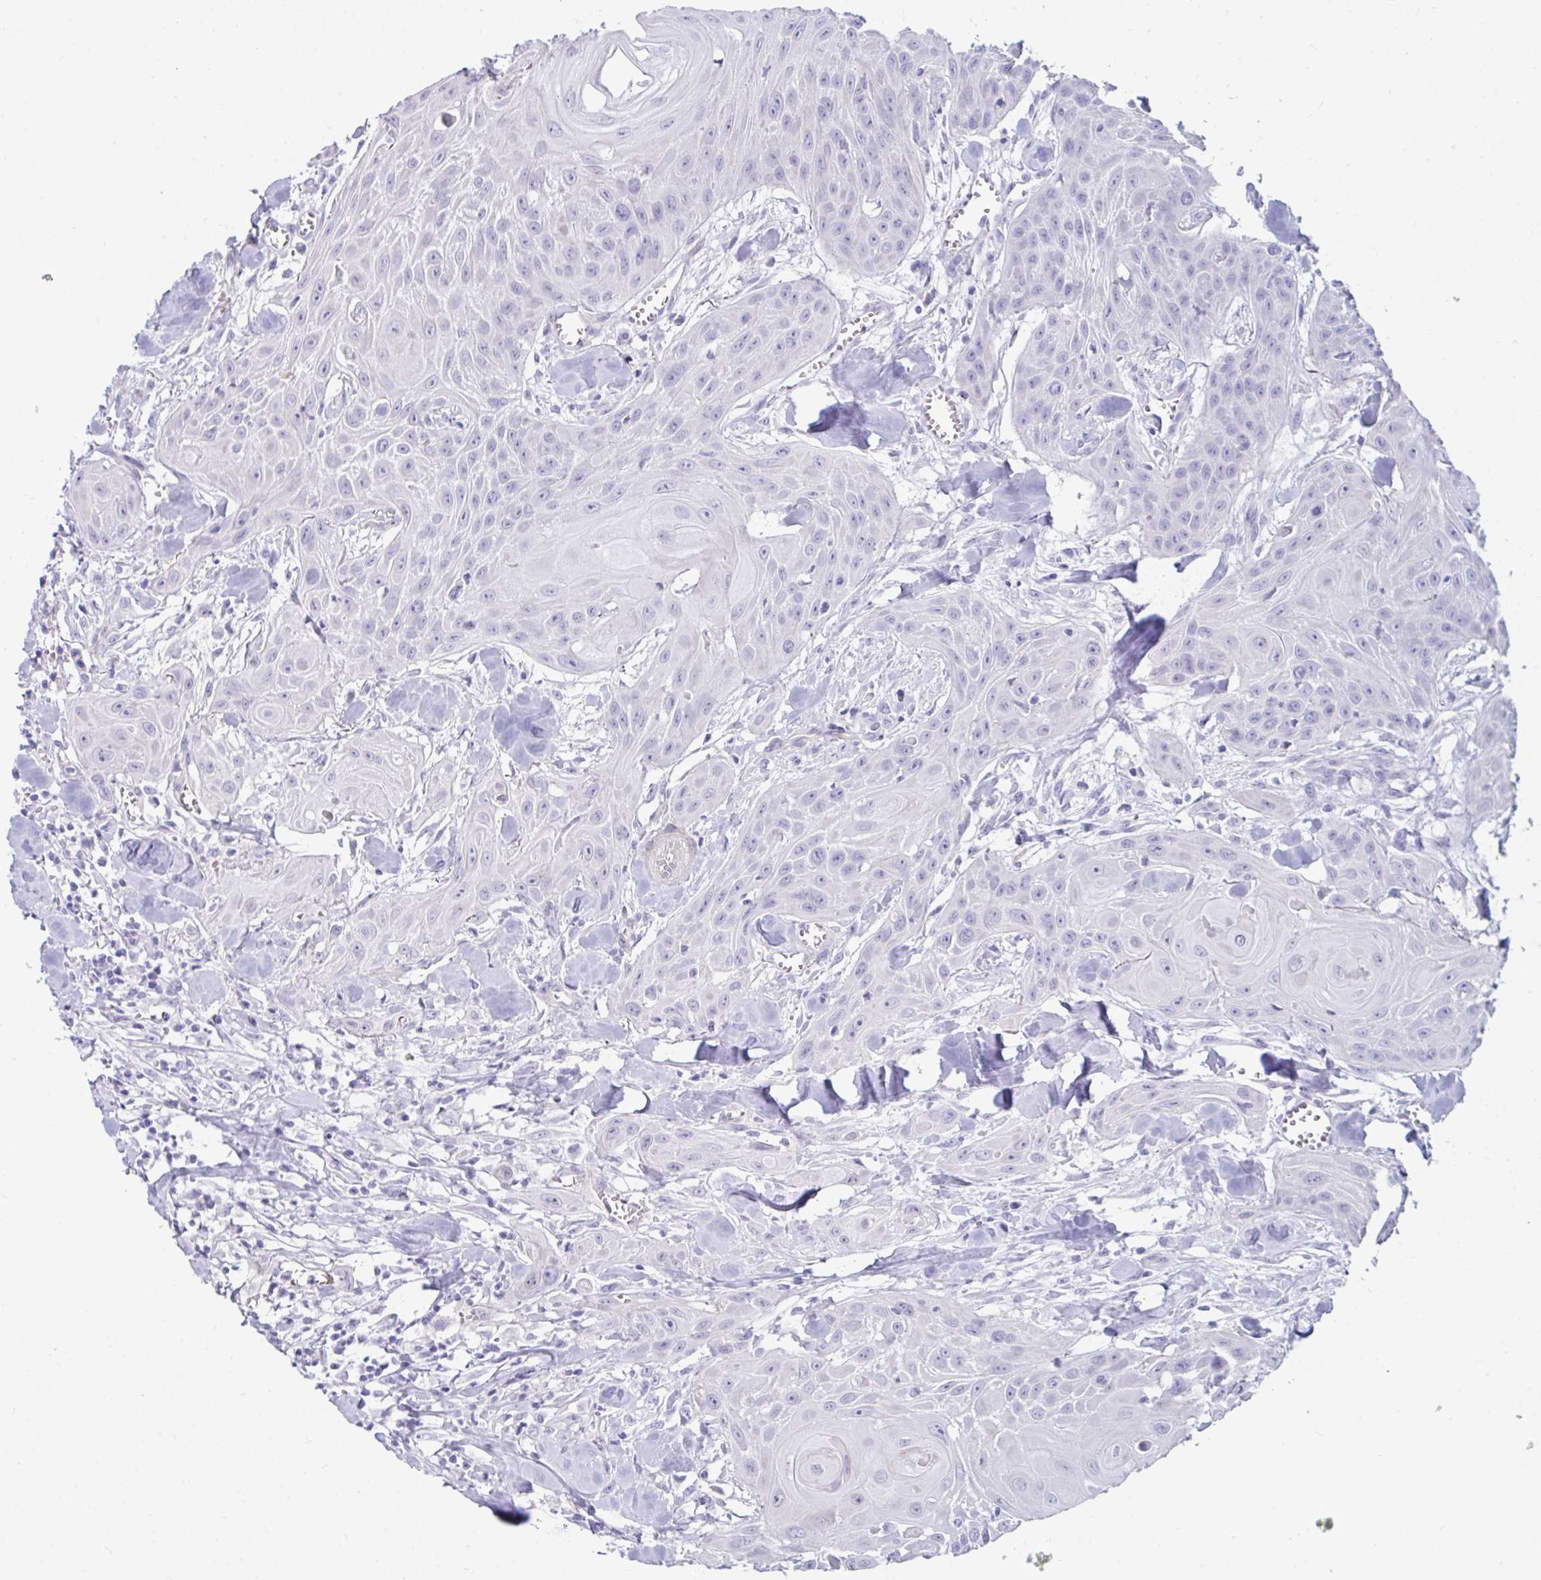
{"staining": {"intensity": "negative", "quantity": "none", "location": "none"}, "tissue": "head and neck cancer", "cell_type": "Tumor cells", "image_type": "cancer", "snomed": [{"axis": "morphology", "description": "Squamous cell carcinoma, NOS"}, {"axis": "topography", "description": "Lymph node"}, {"axis": "topography", "description": "Salivary gland"}, {"axis": "topography", "description": "Head-Neck"}], "caption": "This histopathology image is of head and neck squamous cell carcinoma stained with immunohistochemistry to label a protein in brown with the nuclei are counter-stained blue. There is no staining in tumor cells.", "gene": "UBL3", "patient": {"sex": "female", "age": 74}}